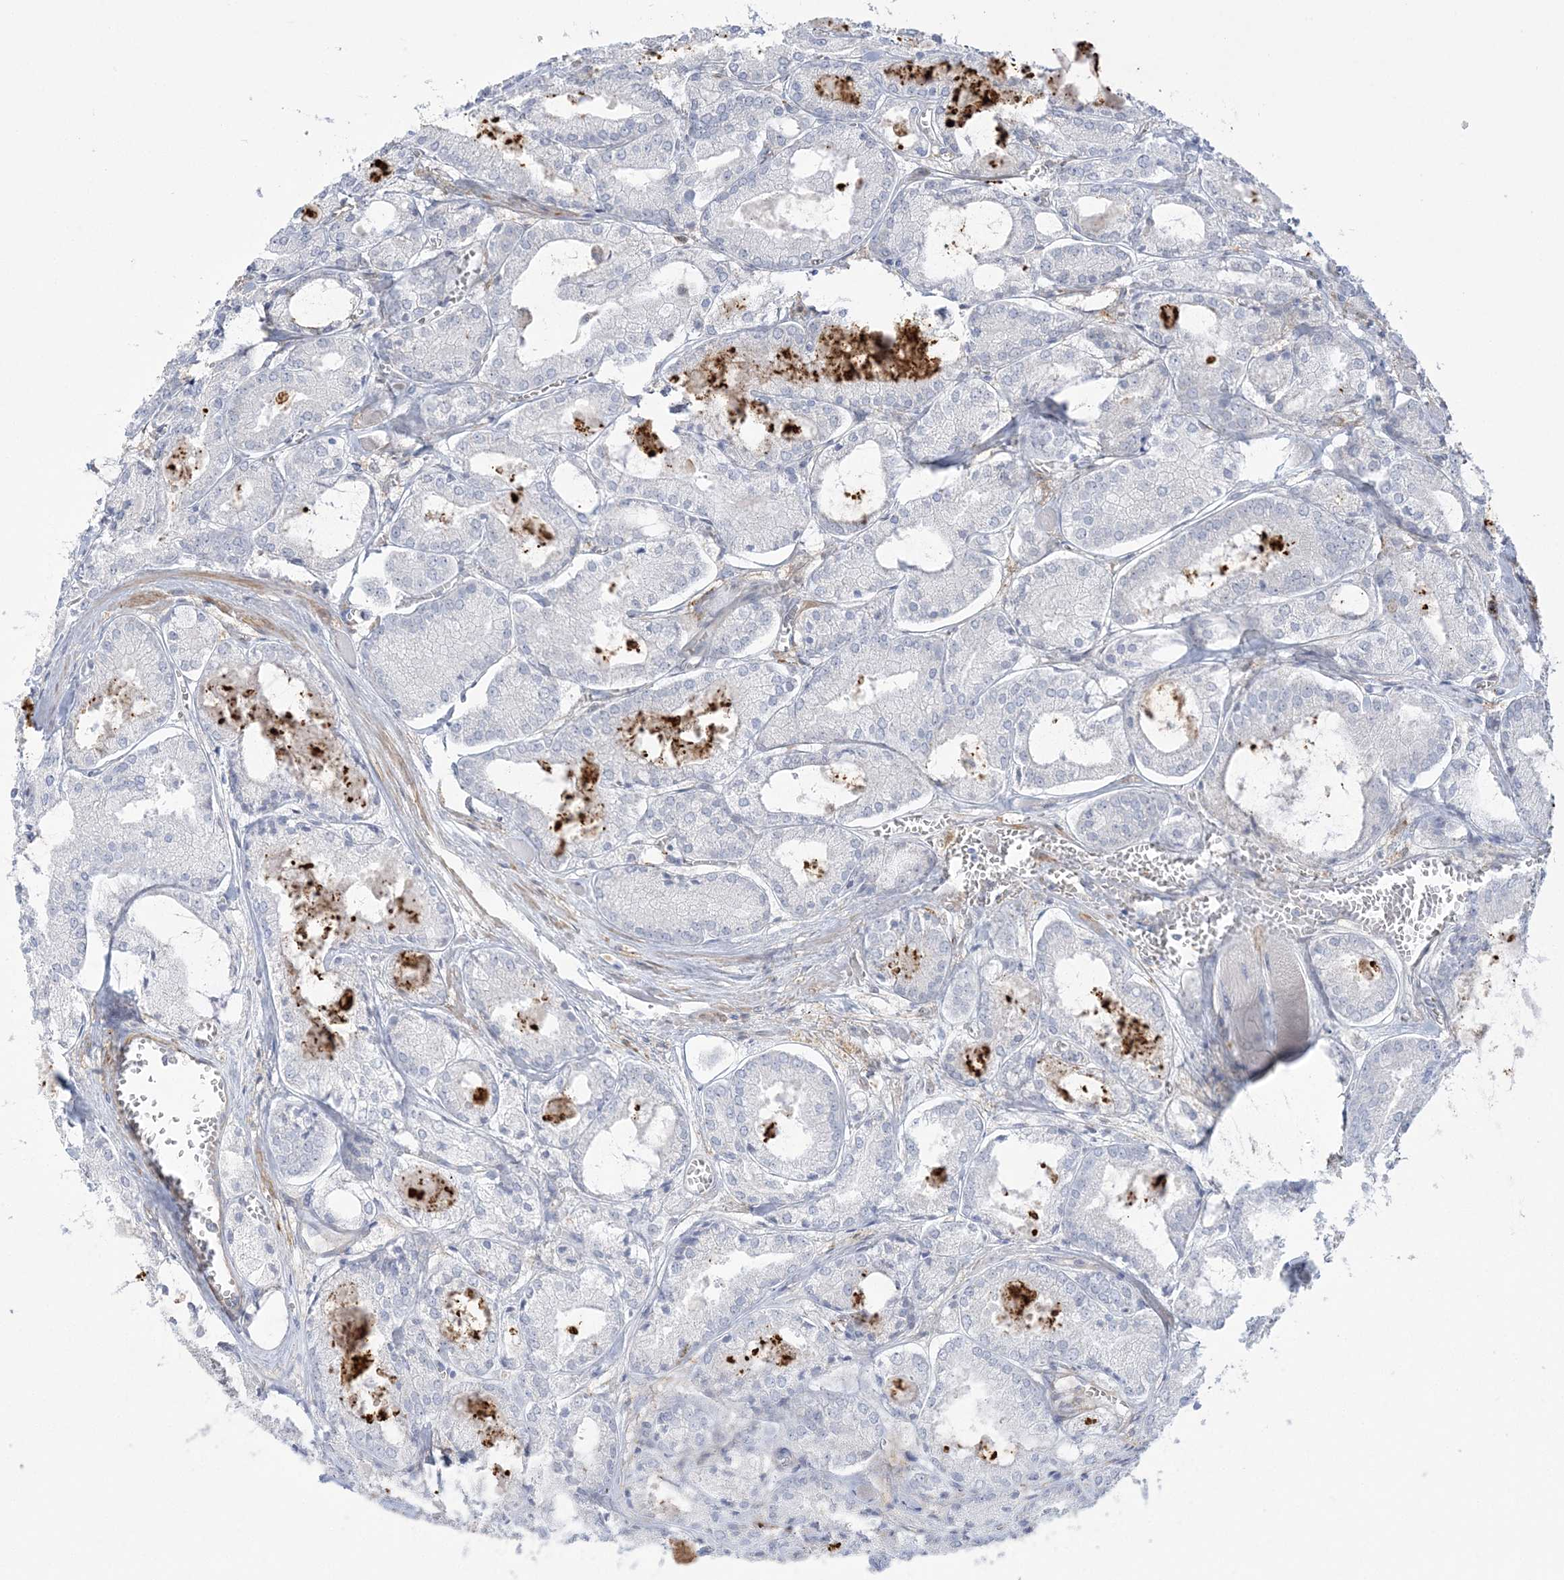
{"staining": {"intensity": "negative", "quantity": "none", "location": "none"}, "tissue": "prostate cancer", "cell_type": "Tumor cells", "image_type": "cancer", "snomed": [{"axis": "morphology", "description": "Adenocarcinoma, Low grade"}, {"axis": "topography", "description": "Prostate"}], "caption": "IHC photomicrograph of prostate adenocarcinoma (low-grade) stained for a protein (brown), which reveals no staining in tumor cells.", "gene": "HAAO", "patient": {"sex": "male", "age": 67}}